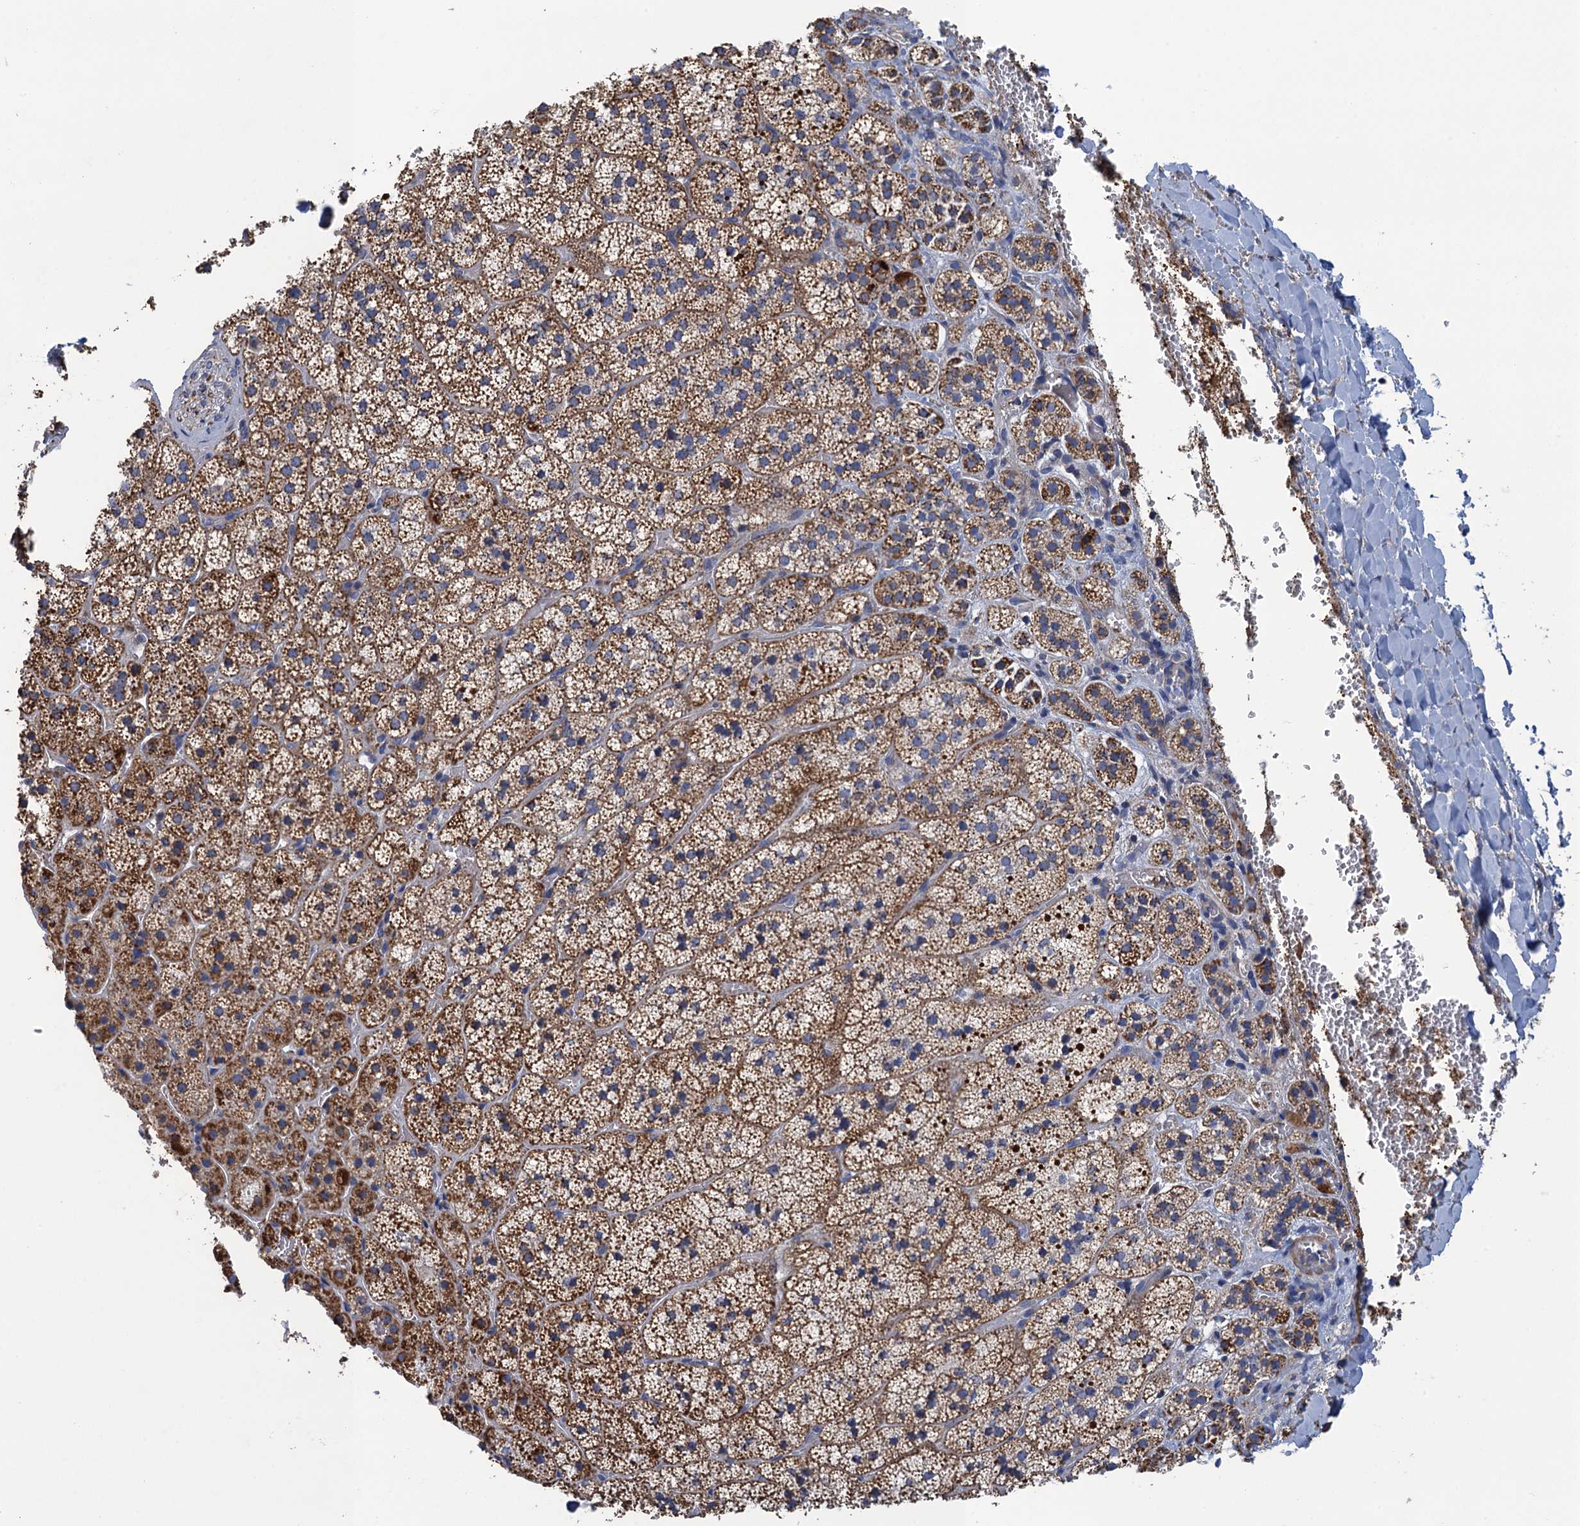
{"staining": {"intensity": "moderate", "quantity": ">75%", "location": "cytoplasmic/membranous"}, "tissue": "adrenal gland", "cell_type": "Glandular cells", "image_type": "normal", "snomed": [{"axis": "morphology", "description": "Normal tissue, NOS"}, {"axis": "topography", "description": "Adrenal gland"}], "caption": "Immunohistochemistry (IHC) micrograph of benign human adrenal gland stained for a protein (brown), which reveals medium levels of moderate cytoplasmic/membranous positivity in about >75% of glandular cells.", "gene": "ENSG00000260643", "patient": {"sex": "female", "age": 44}}